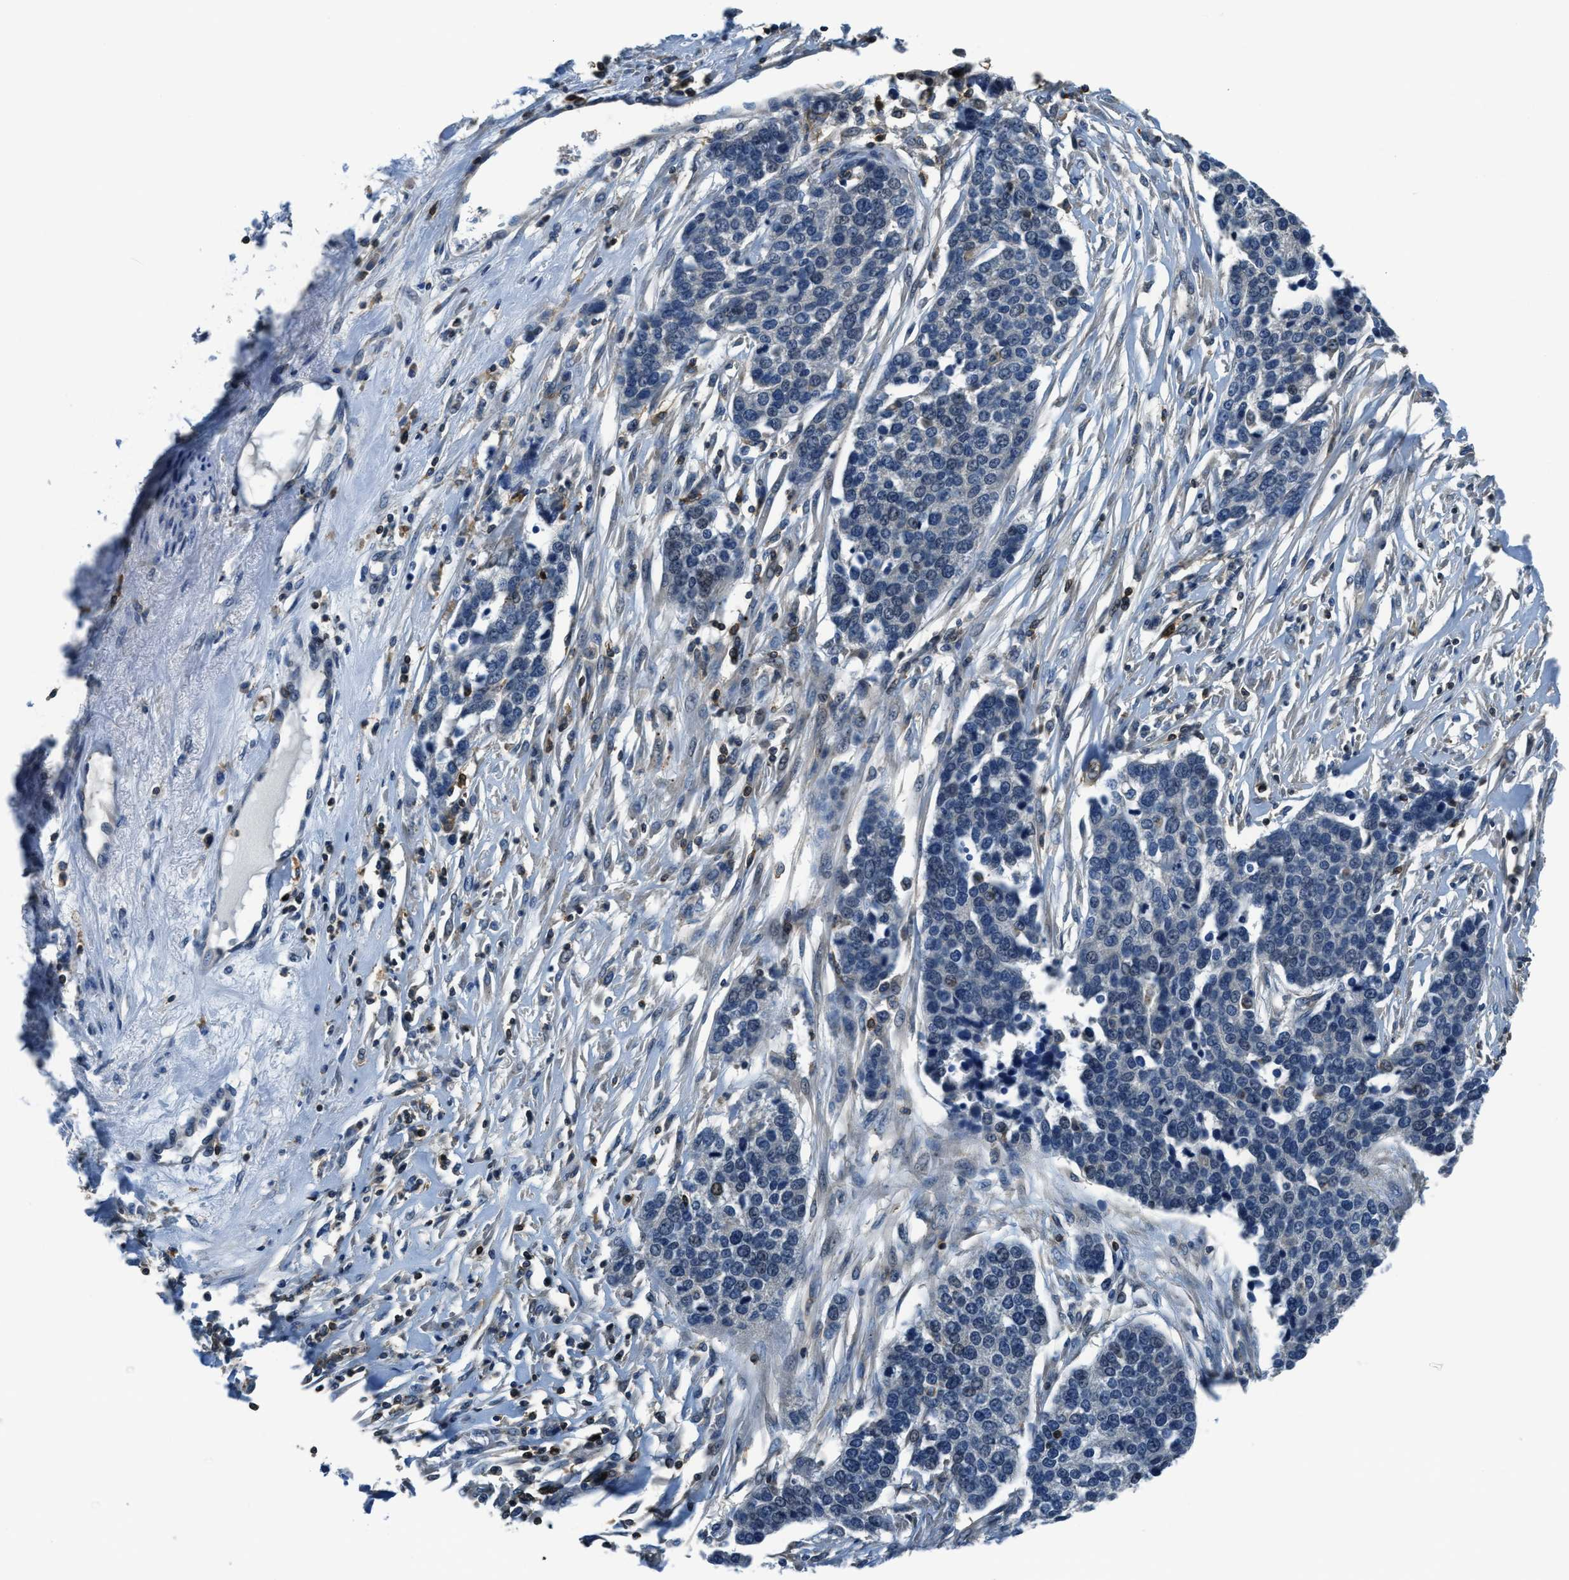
{"staining": {"intensity": "negative", "quantity": "none", "location": "none"}, "tissue": "ovarian cancer", "cell_type": "Tumor cells", "image_type": "cancer", "snomed": [{"axis": "morphology", "description": "Cystadenocarcinoma, serous, NOS"}, {"axis": "topography", "description": "Ovary"}], "caption": "Histopathology image shows no significant protein staining in tumor cells of ovarian serous cystadenocarcinoma.", "gene": "MYO1G", "patient": {"sex": "female", "age": 44}}